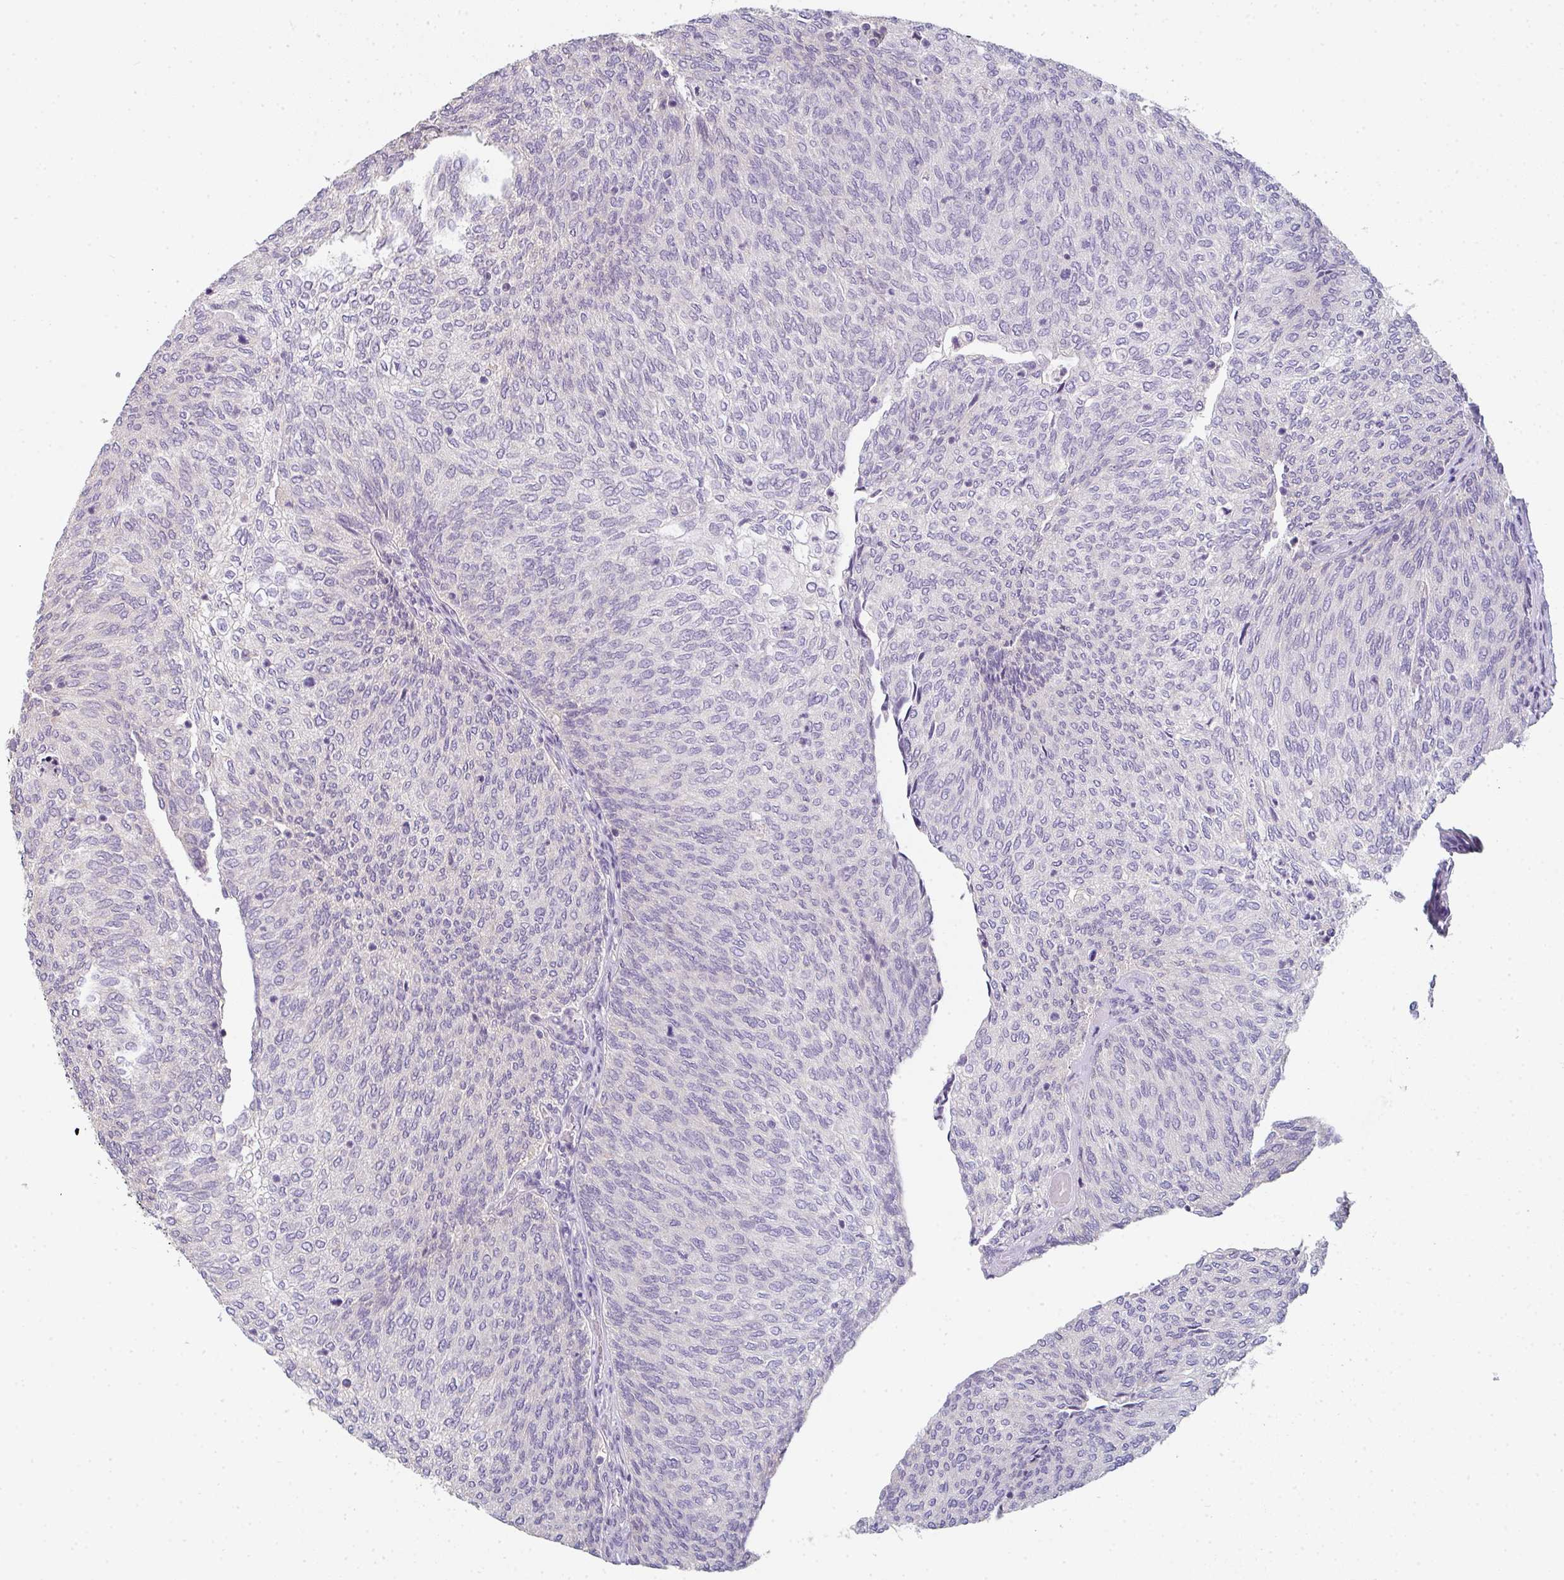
{"staining": {"intensity": "negative", "quantity": "none", "location": "none"}, "tissue": "urothelial cancer", "cell_type": "Tumor cells", "image_type": "cancer", "snomed": [{"axis": "morphology", "description": "Urothelial carcinoma, High grade"}, {"axis": "topography", "description": "Urinary bladder"}], "caption": "The IHC image has no significant staining in tumor cells of urothelial cancer tissue. (Brightfield microscopy of DAB IHC at high magnification).", "gene": "ZNF215", "patient": {"sex": "female", "age": 79}}